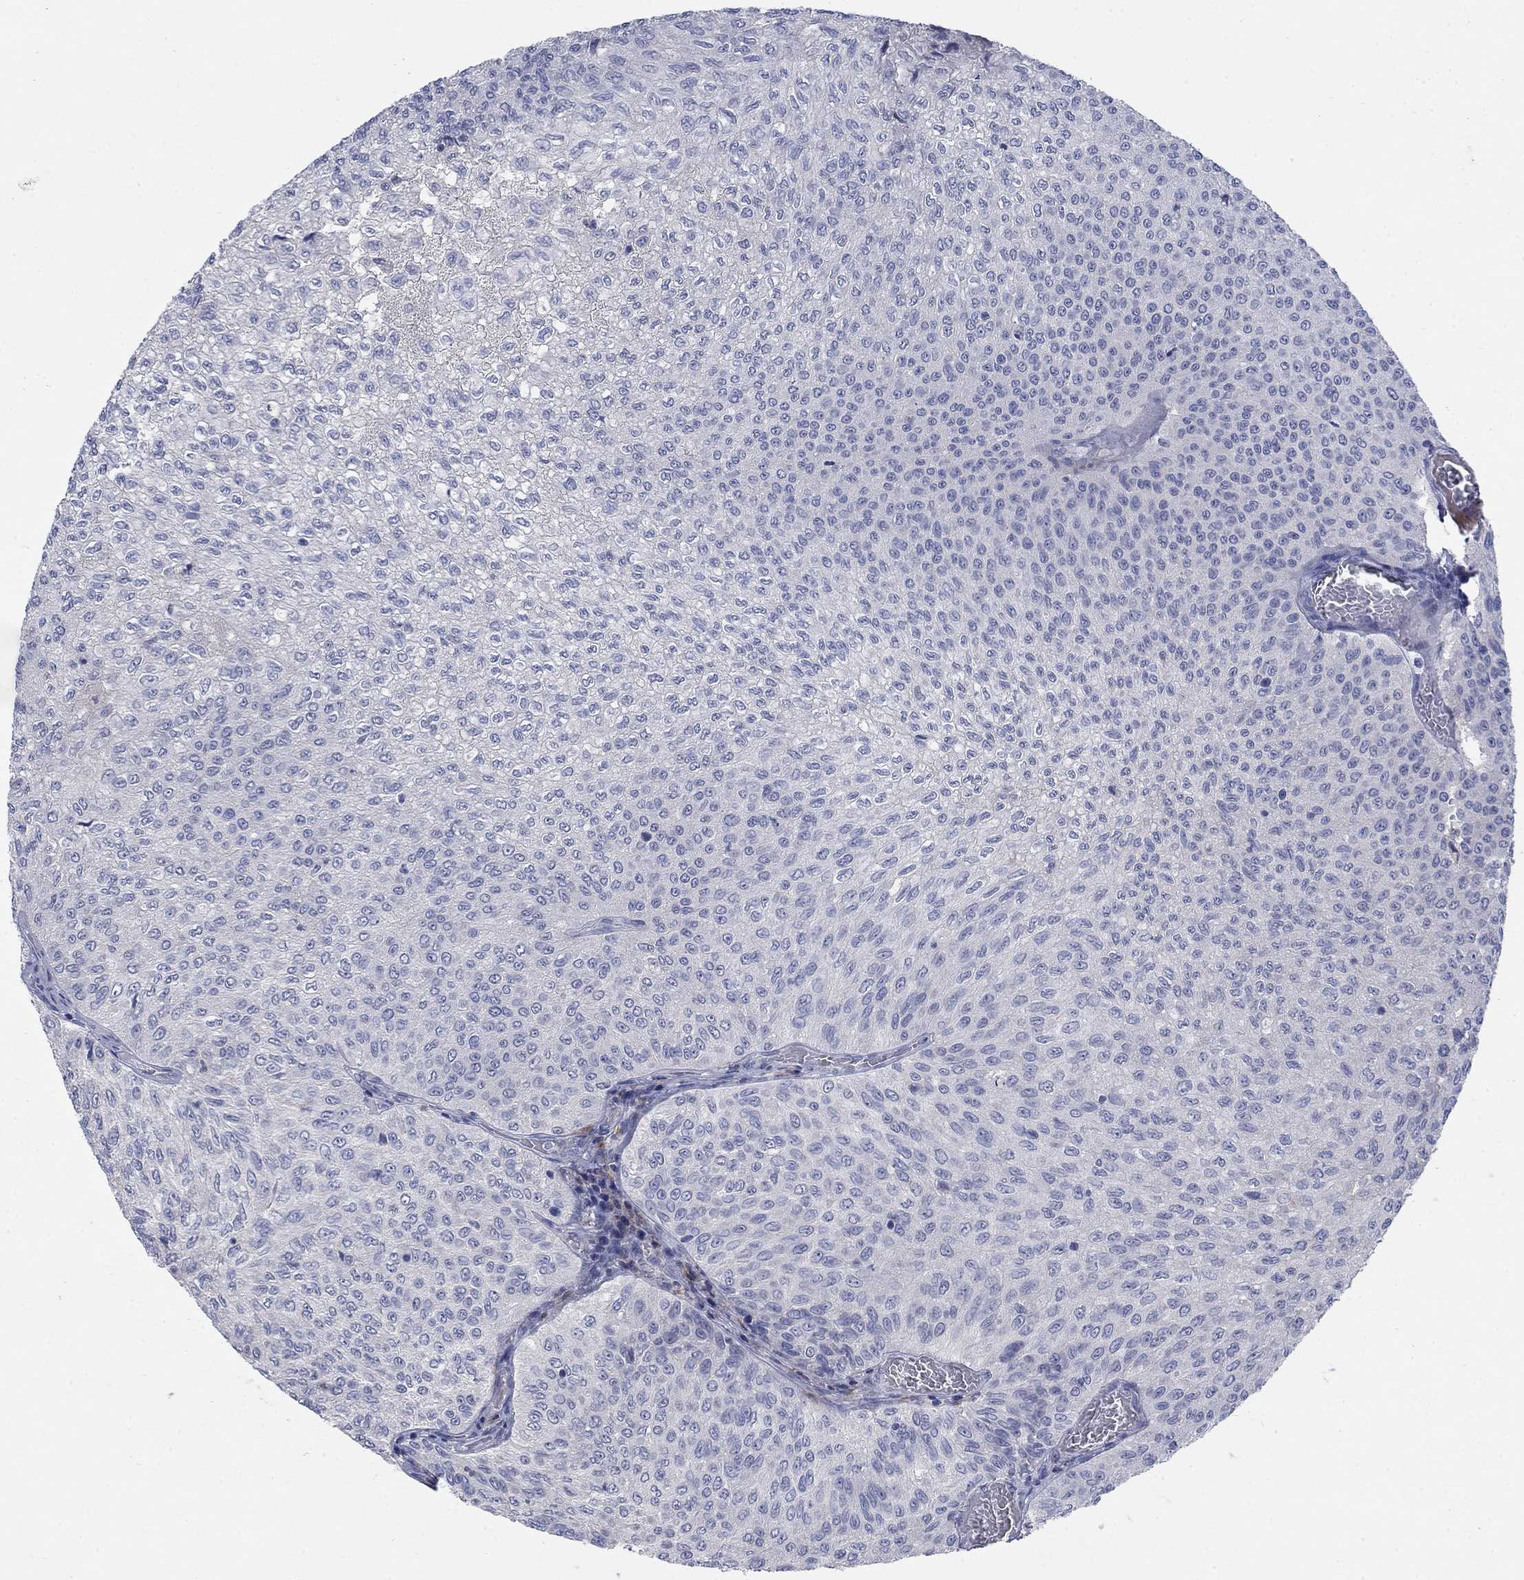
{"staining": {"intensity": "negative", "quantity": "none", "location": "none"}, "tissue": "urothelial cancer", "cell_type": "Tumor cells", "image_type": "cancer", "snomed": [{"axis": "morphology", "description": "Urothelial carcinoma, Low grade"}, {"axis": "topography", "description": "Urinary bladder"}], "caption": "Tumor cells show no significant protein staining in urothelial cancer.", "gene": "TMEM249", "patient": {"sex": "male", "age": 78}}